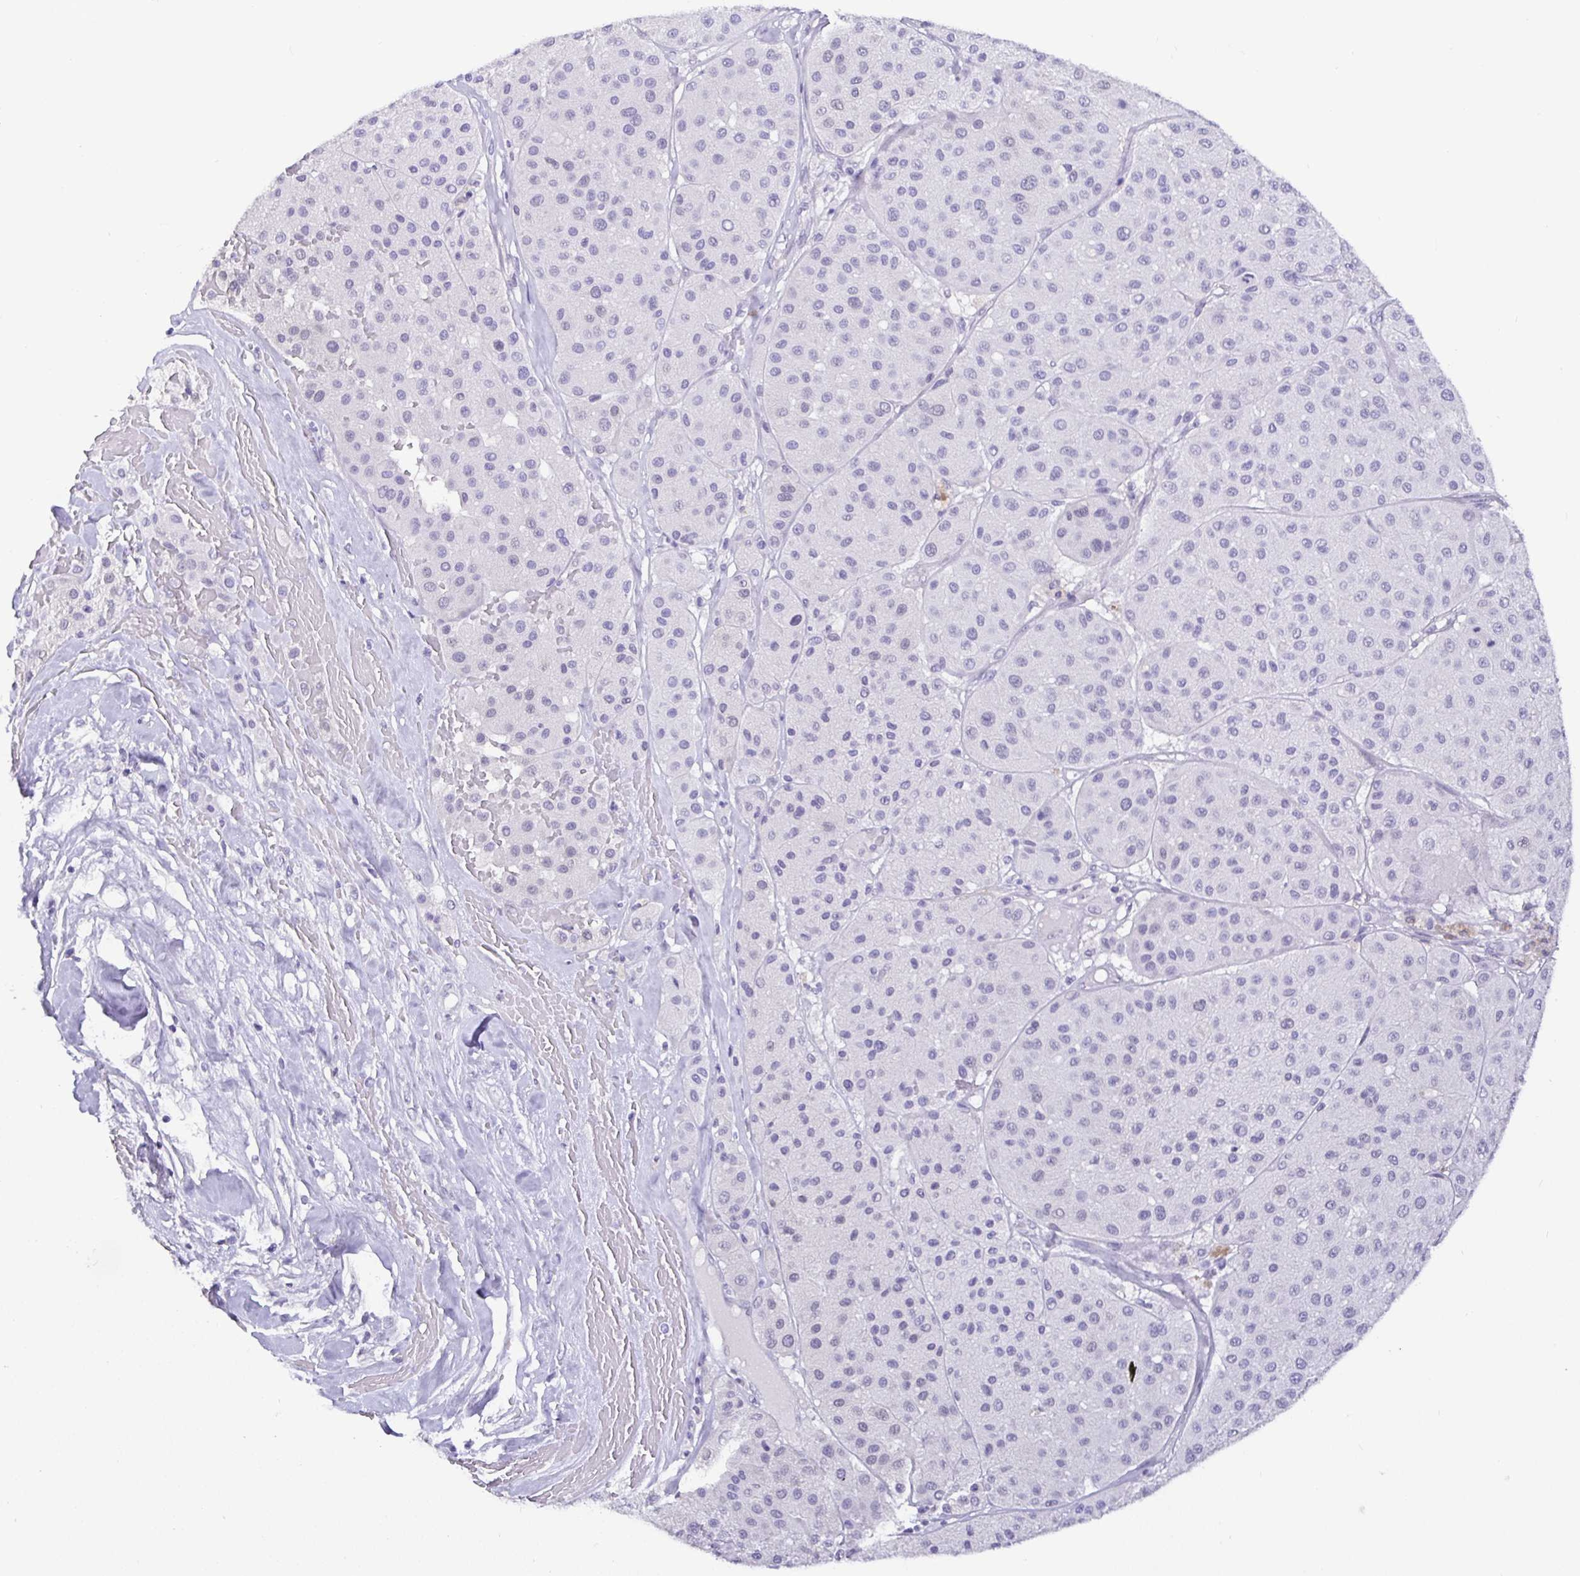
{"staining": {"intensity": "negative", "quantity": "none", "location": "none"}, "tissue": "melanoma", "cell_type": "Tumor cells", "image_type": "cancer", "snomed": [{"axis": "morphology", "description": "Malignant melanoma, Metastatic site"}, {"axis": "topography", "description": "Smooth muscle"}], "caption": "This is a photomicrograph of IHC staining of malignant melanoma (metastatic site), which shows no staining in tumor cells.", "gene": "NUP188", "patient": {"sex": "male", "age": 41}}